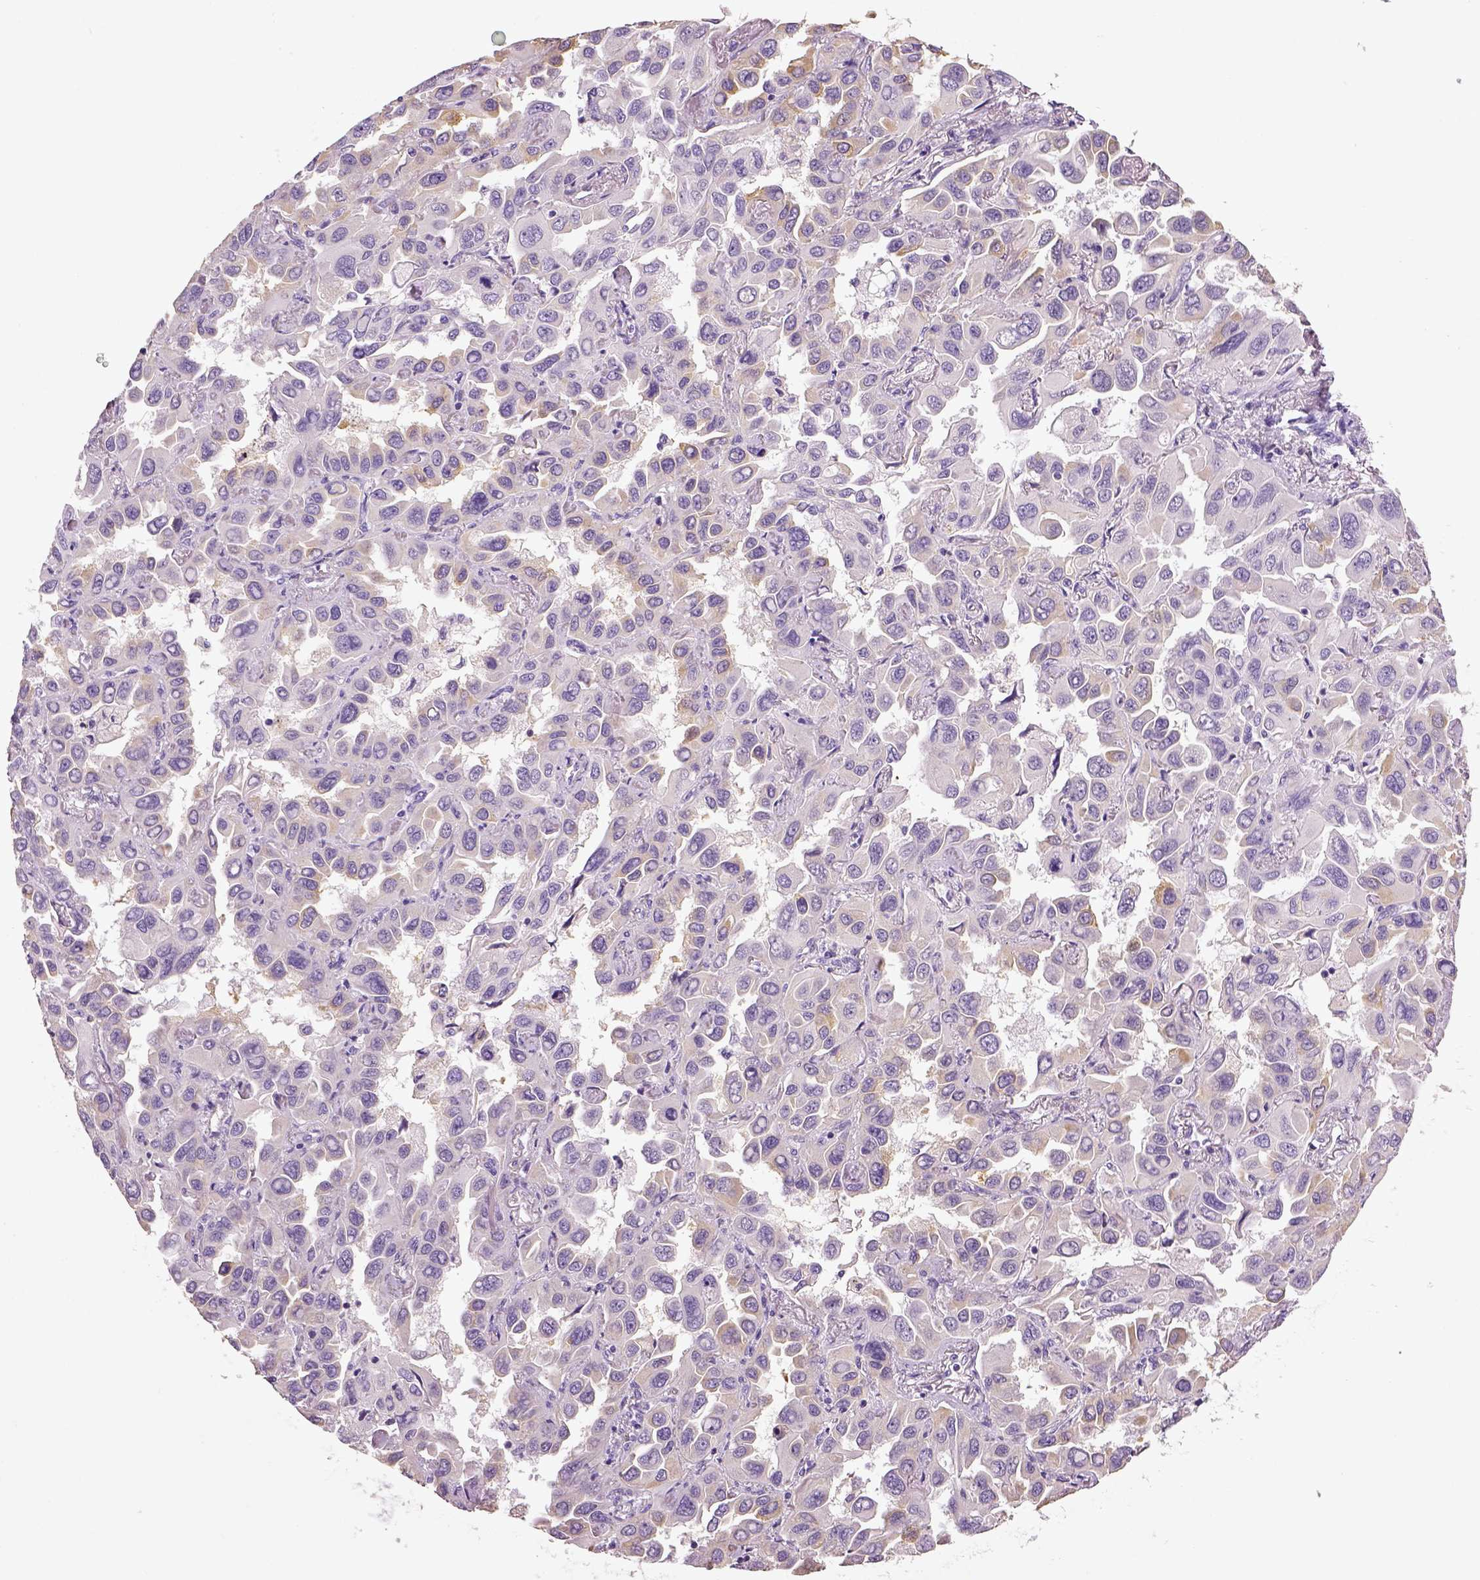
{"staining": {"intensity": "negative", "quantity": "none", "location": "none"}, "tissue": "lung cancer", "cell_type": "Tumor cells", "image_type": "cancer", "snomed": [{"axis": "morphology", "description": "Adenocarcinoma, NOS"}, {"axis": "topography", "description": "Lung"}], "caption": "Photomicrograph shows no significant protein staining in tumor cells of lung cancer.", "gene": "NECAB2", "patient": {"sex": "male", "age": 64}}